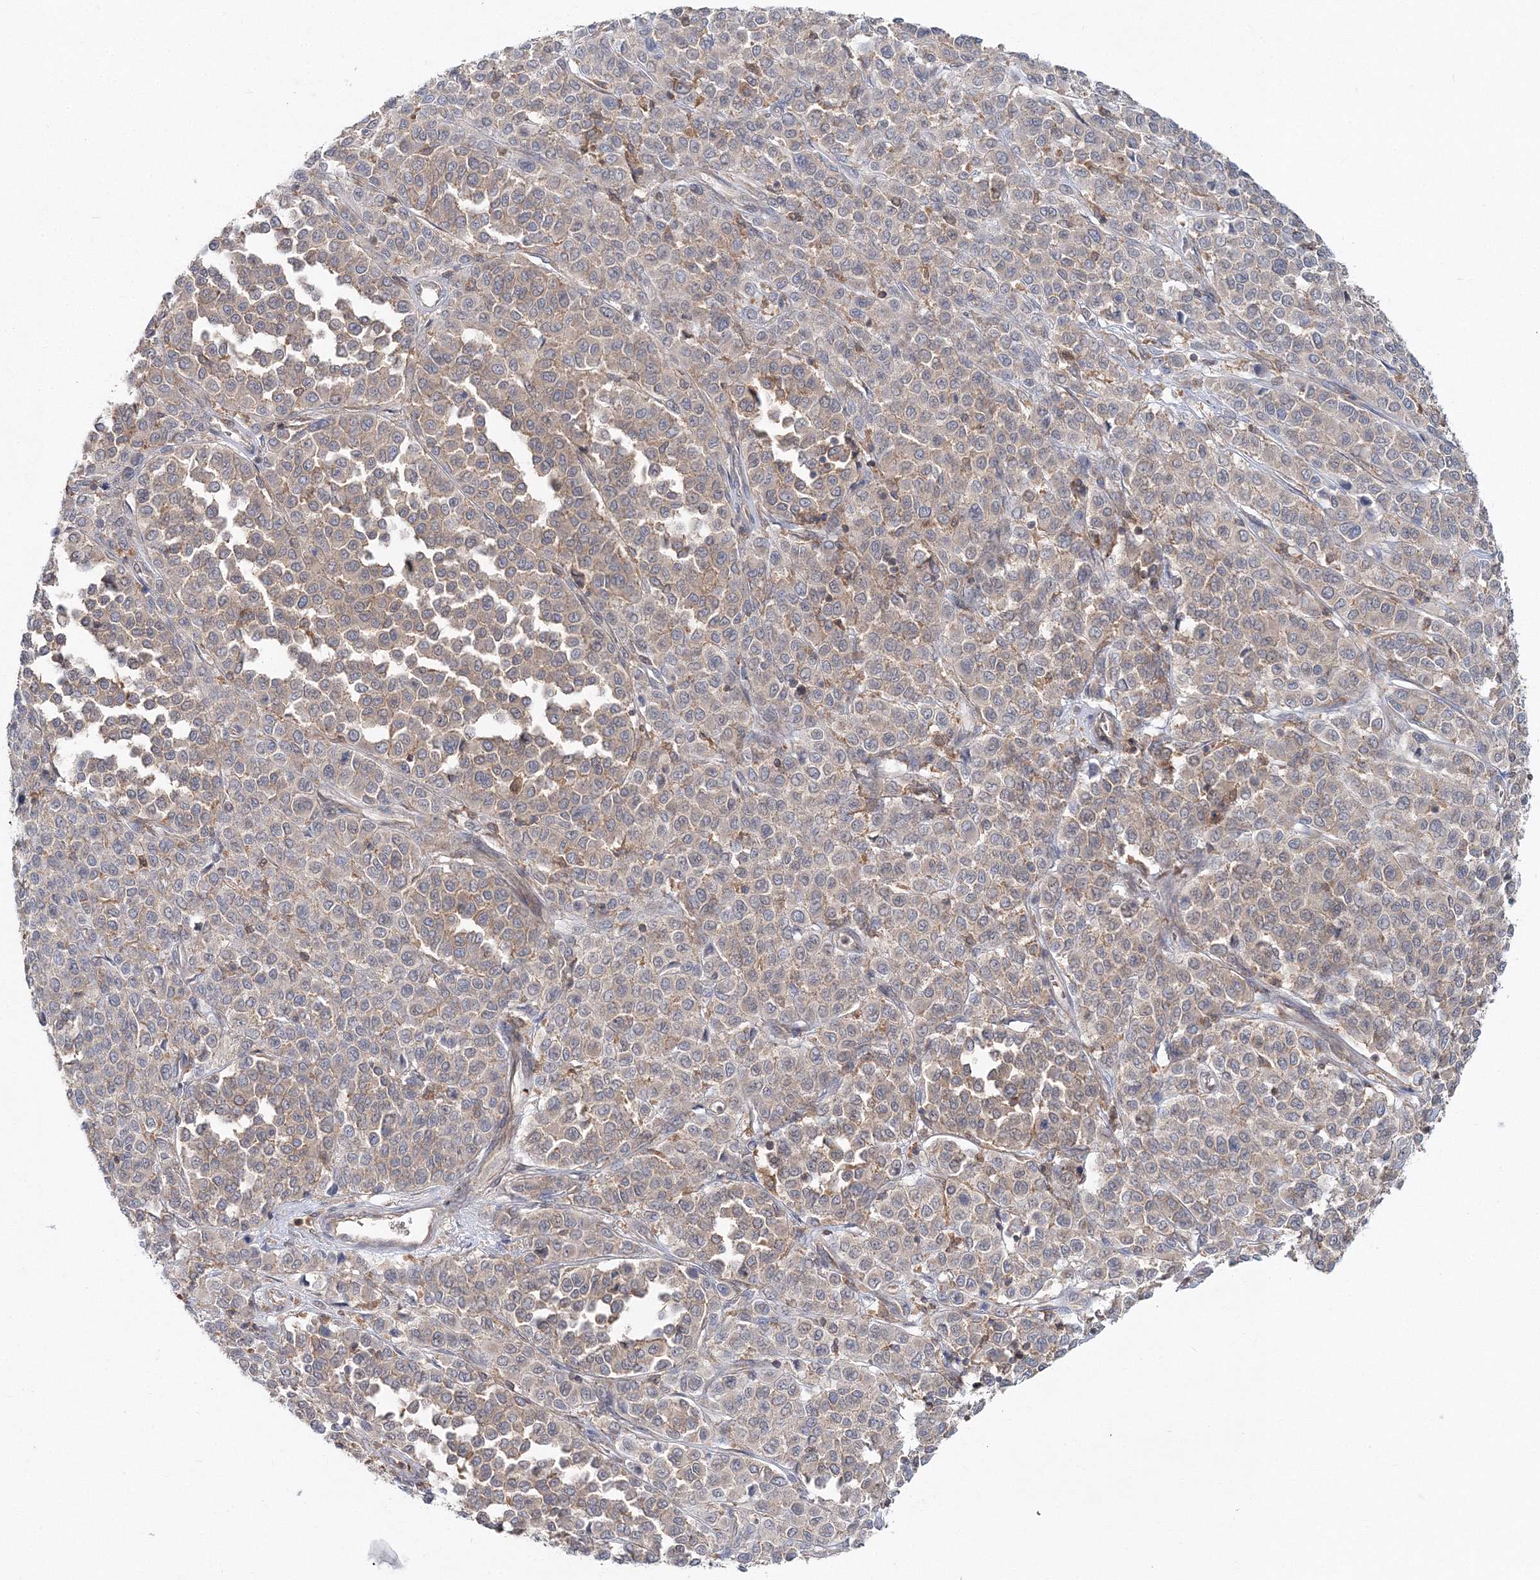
{"staining": {"intensity": "weak", "quantity": "<25%", "location": "cytoplasmic/membranous"}, "tissue": "melanoma", "cell_type": "Tumor cells", "image_type": "cancer", "snomed": [{"axis": "morphology", "description": "Malignant melanoma, Metastatic site"}, {"axis": "topography", "description": "Pancreas"}], "caption": "There is no significant staining in tumor cells of malignant melanoma (metastatic site).", "gene": "PCBD2", "patient": {"sex": "female", "age": 30}}